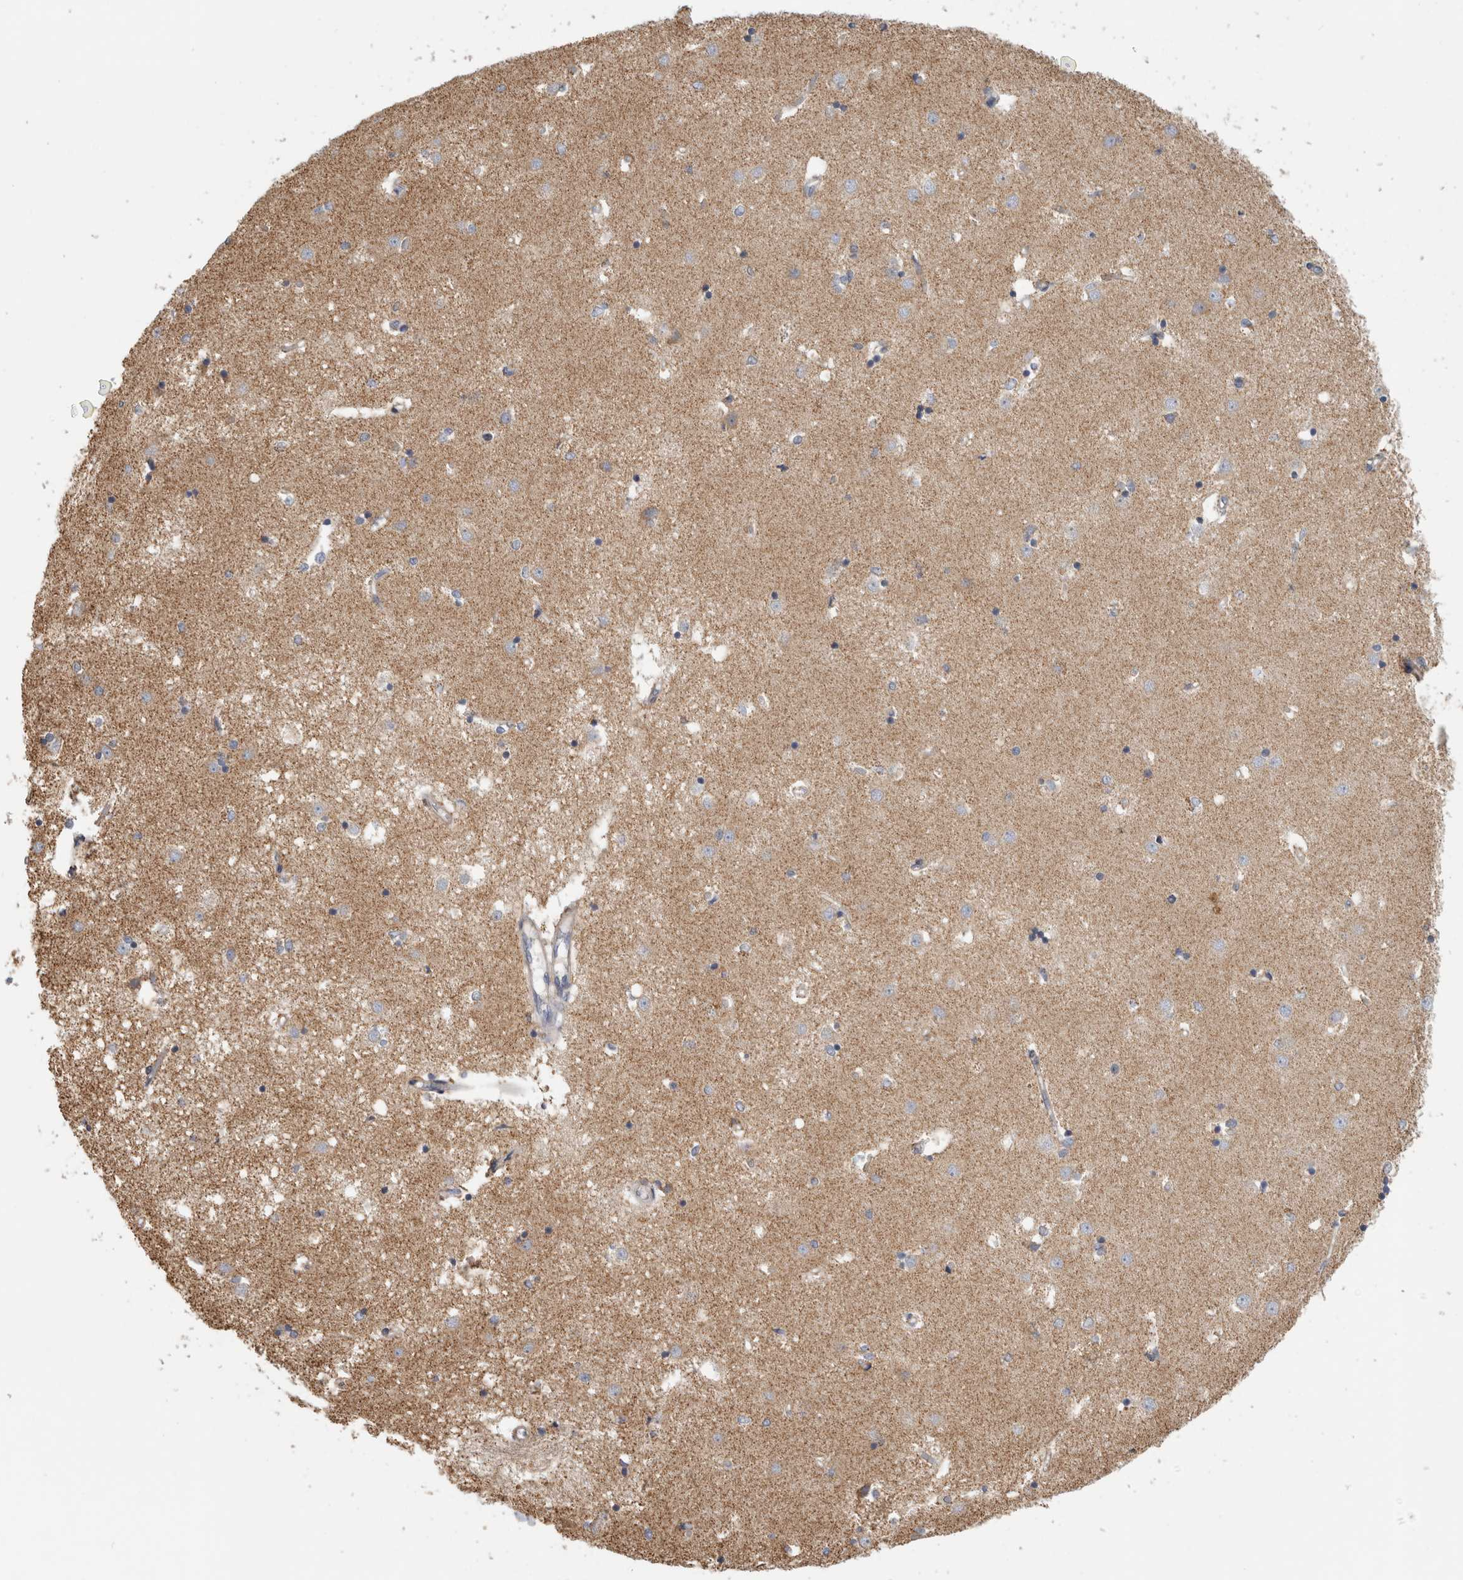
{"staining": {"intensity": "weak", "quantity": ">75%", "location": "cytoplasmic/membranous"}, "tissue": "caudate", "cell_type": "Glial cells", "image_type": "normal", "snomed": [{"axis": "morphology", "description": "Normal tissue, NOS"}, {"axis": "topography", "description": "Lateral ventricle wall"}], "caption": "Protein analysis of normal caudate displays weak cytoplasmic/membranous expression in approximately >75% of glial cells.", "gene": "ST8SIA1", "patient": {"sex": "male", "age": 45}}